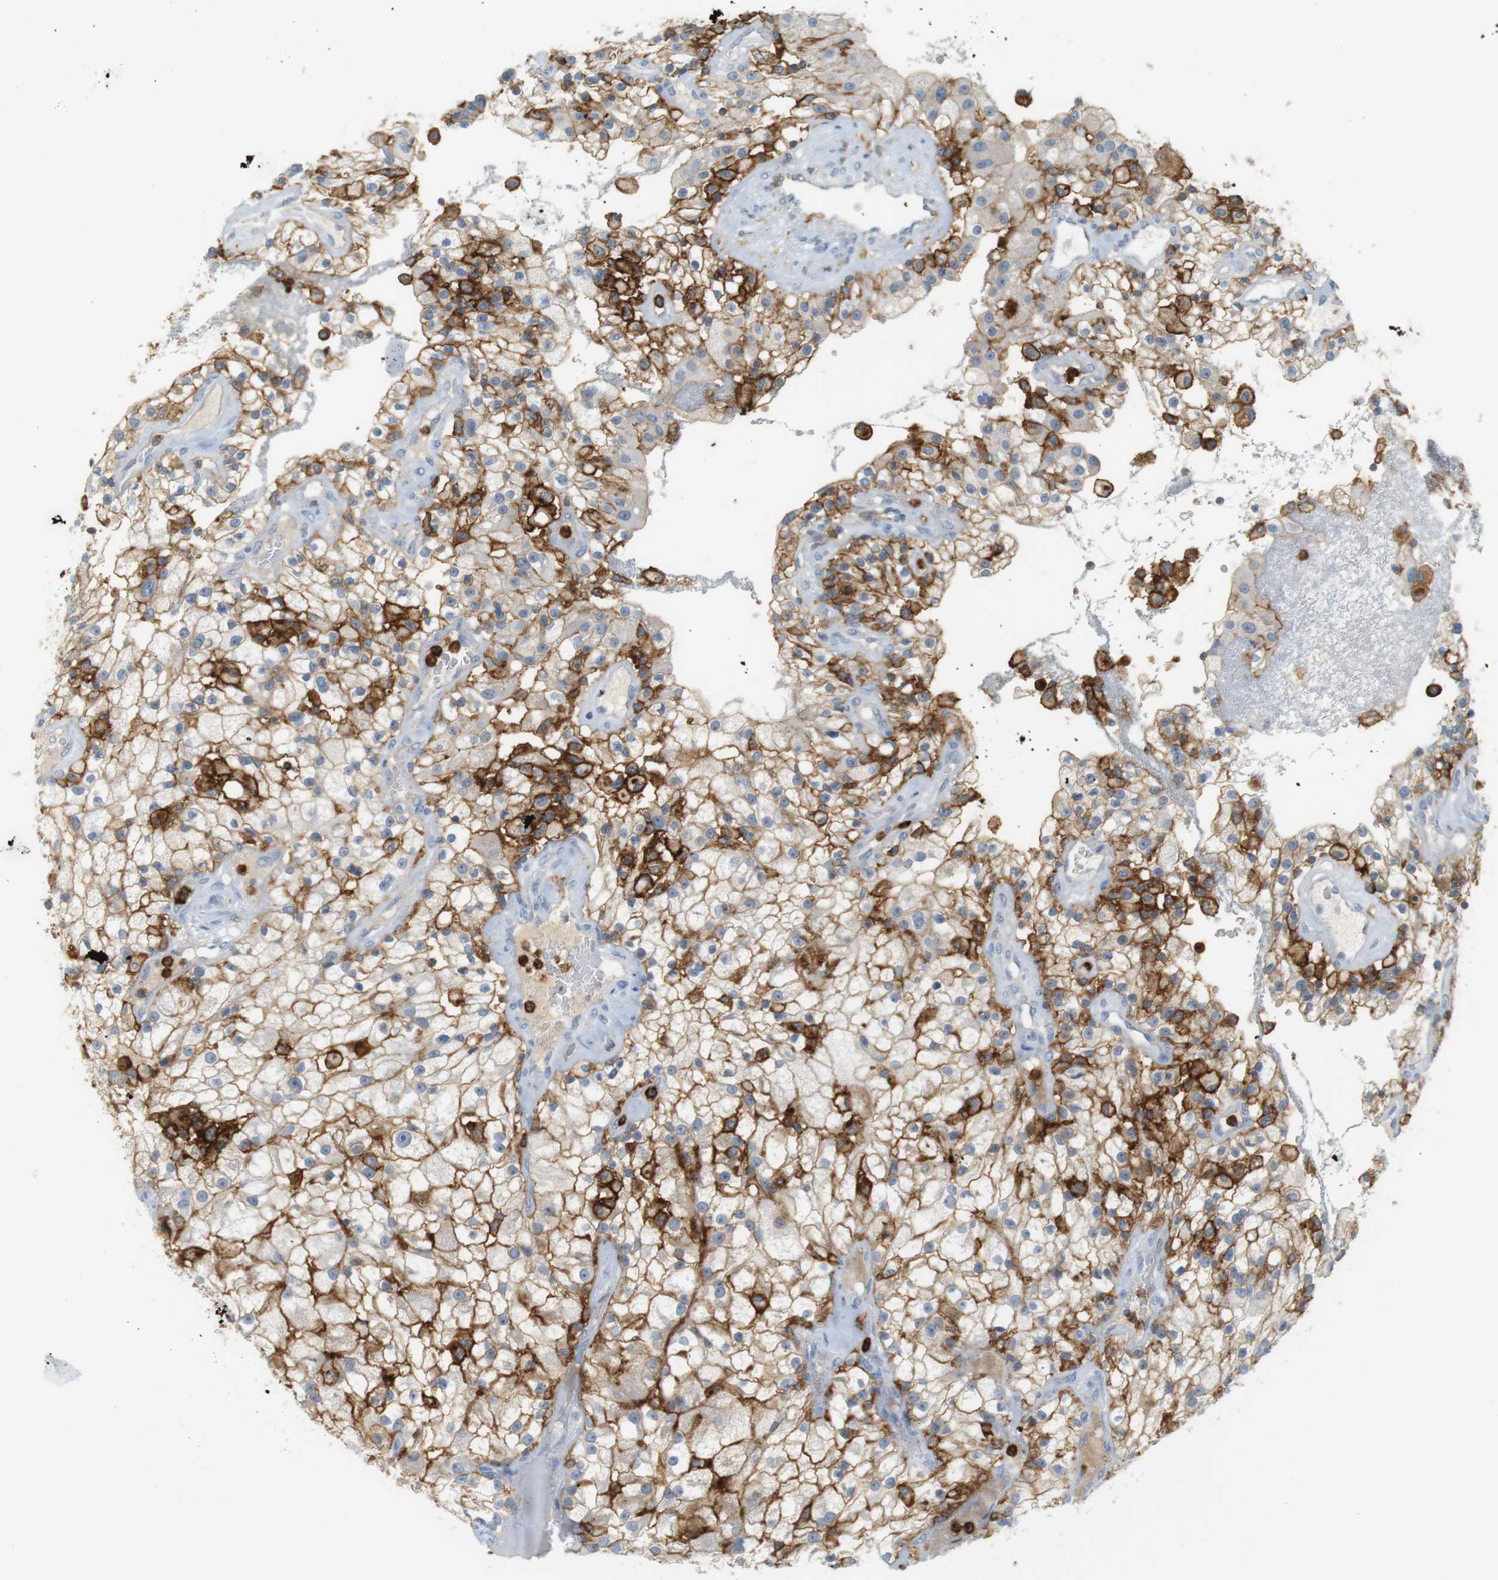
{"staining": {"intensity": "moderate", "quantity": ">75%", "location": "cytoplasmic/membranous"}, "tissue": "renal cancer", "cell_type": "Tumor cells", "image_type": "cancer", "snomed": [{"axis": "morphology", "description": "Adenocarcinoma, NOS"}, {"axis": "topography", "description": "Kidney"}], "caption": "High-magnification brightfield microscopy of renal cancer stained with DAB (3,3'-diaminobenzidine) (brown) and counterstained with hematoxylin (blue). tumor cells exhibit moderate cytoplasmic/membranous positivity is identified in approximately>75% of cells.", "gene": "SIRPA", "patient": {"sex": "female", "age": 52}}